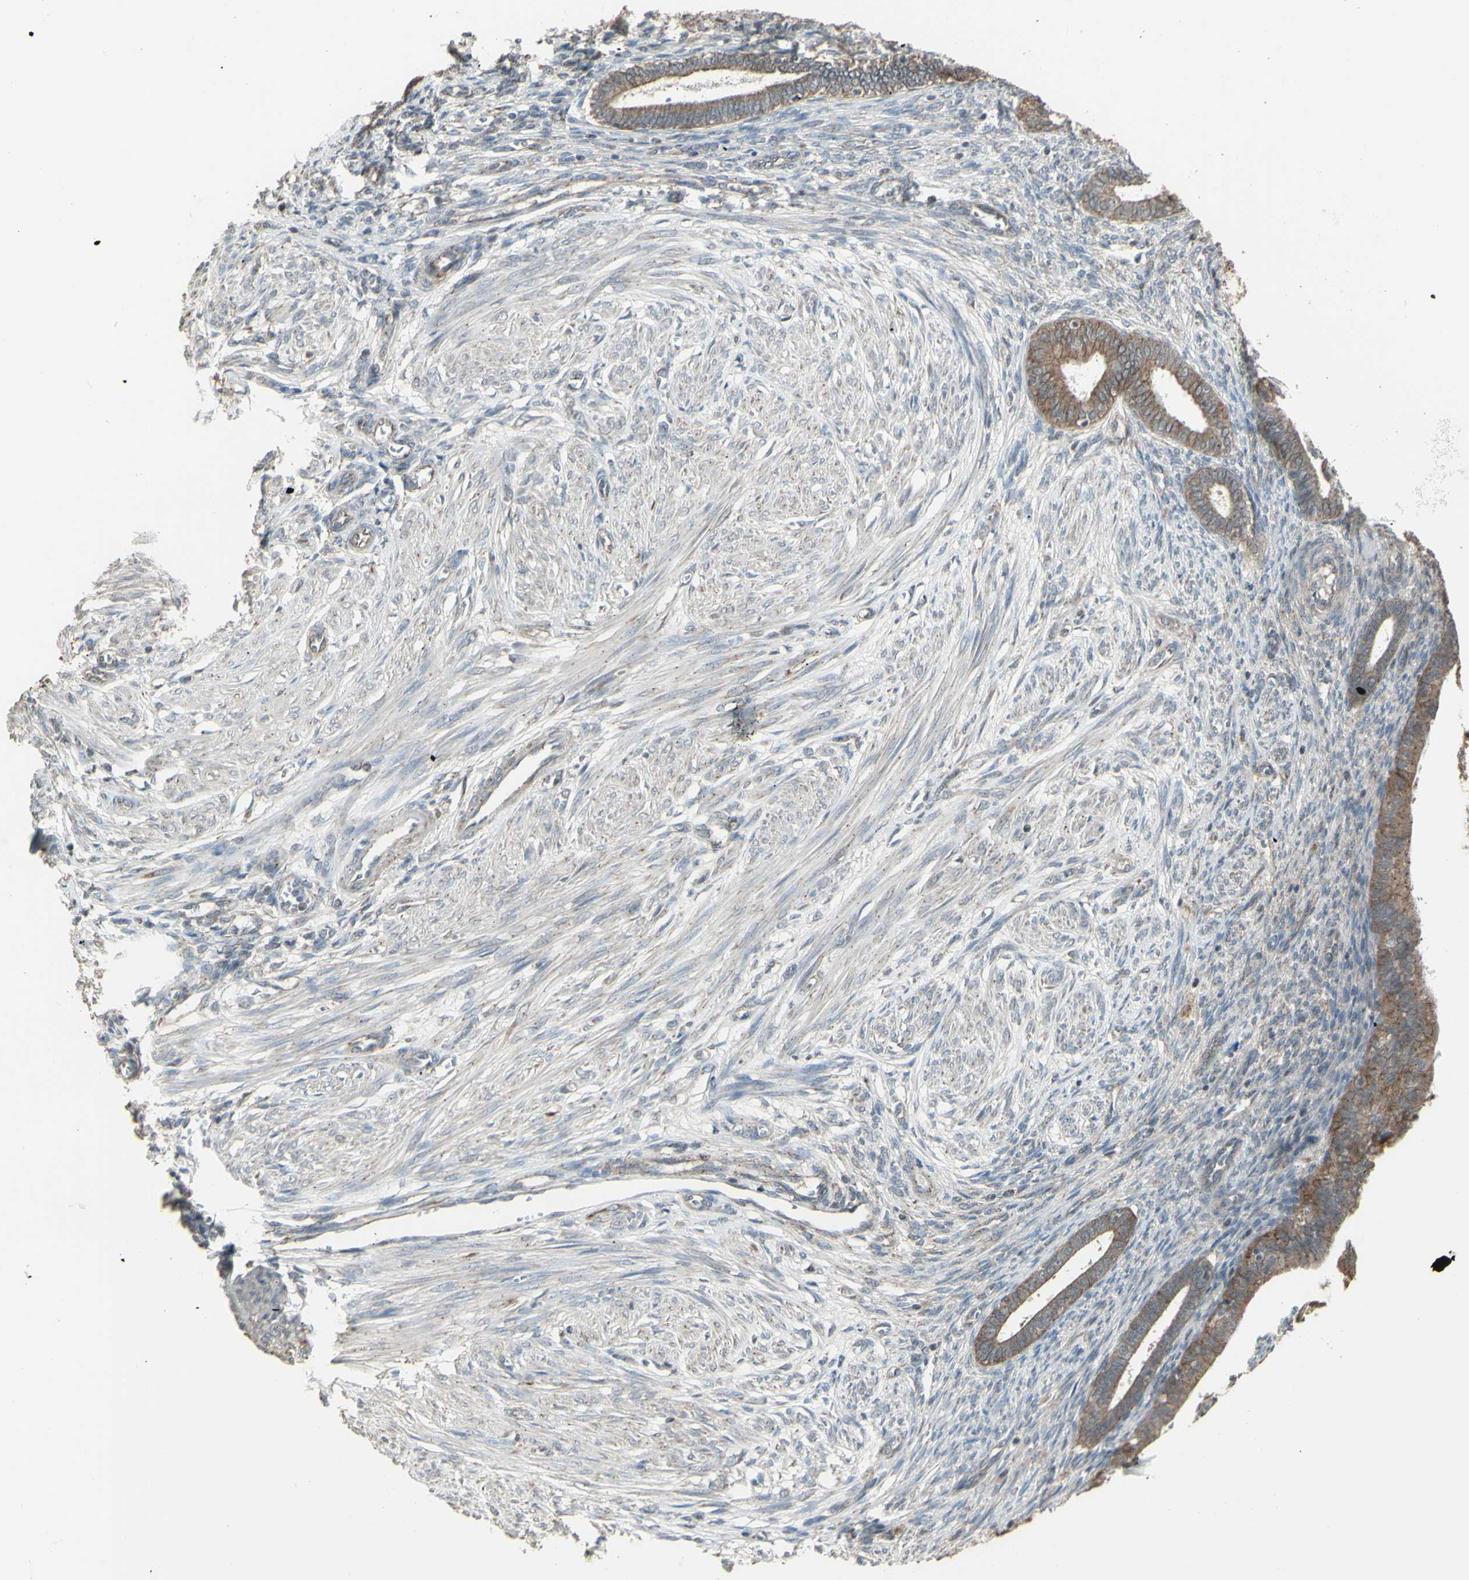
{"staining": {"intensity": "negative", "quantity": "none", "location": "none"}, "tissue": "endometrium", "cell_type": "Cells in endometrial stroma", "image_type": "normal", "snomed": [{"axis": "morphology", "description": "Normal tissue, NOS"}, {"axis": "topography", "description": "Endometrium"}], "caption": "There is no significant positivity in cells in endometrial stroma of endometrium. (Brightfield microscopy of DAB (3,3'-diaminobenzidine) immunohistochemistry at high magnification).", "gene": "ENSG00000285526", "patient": {"sex": "female", "age": 72}}